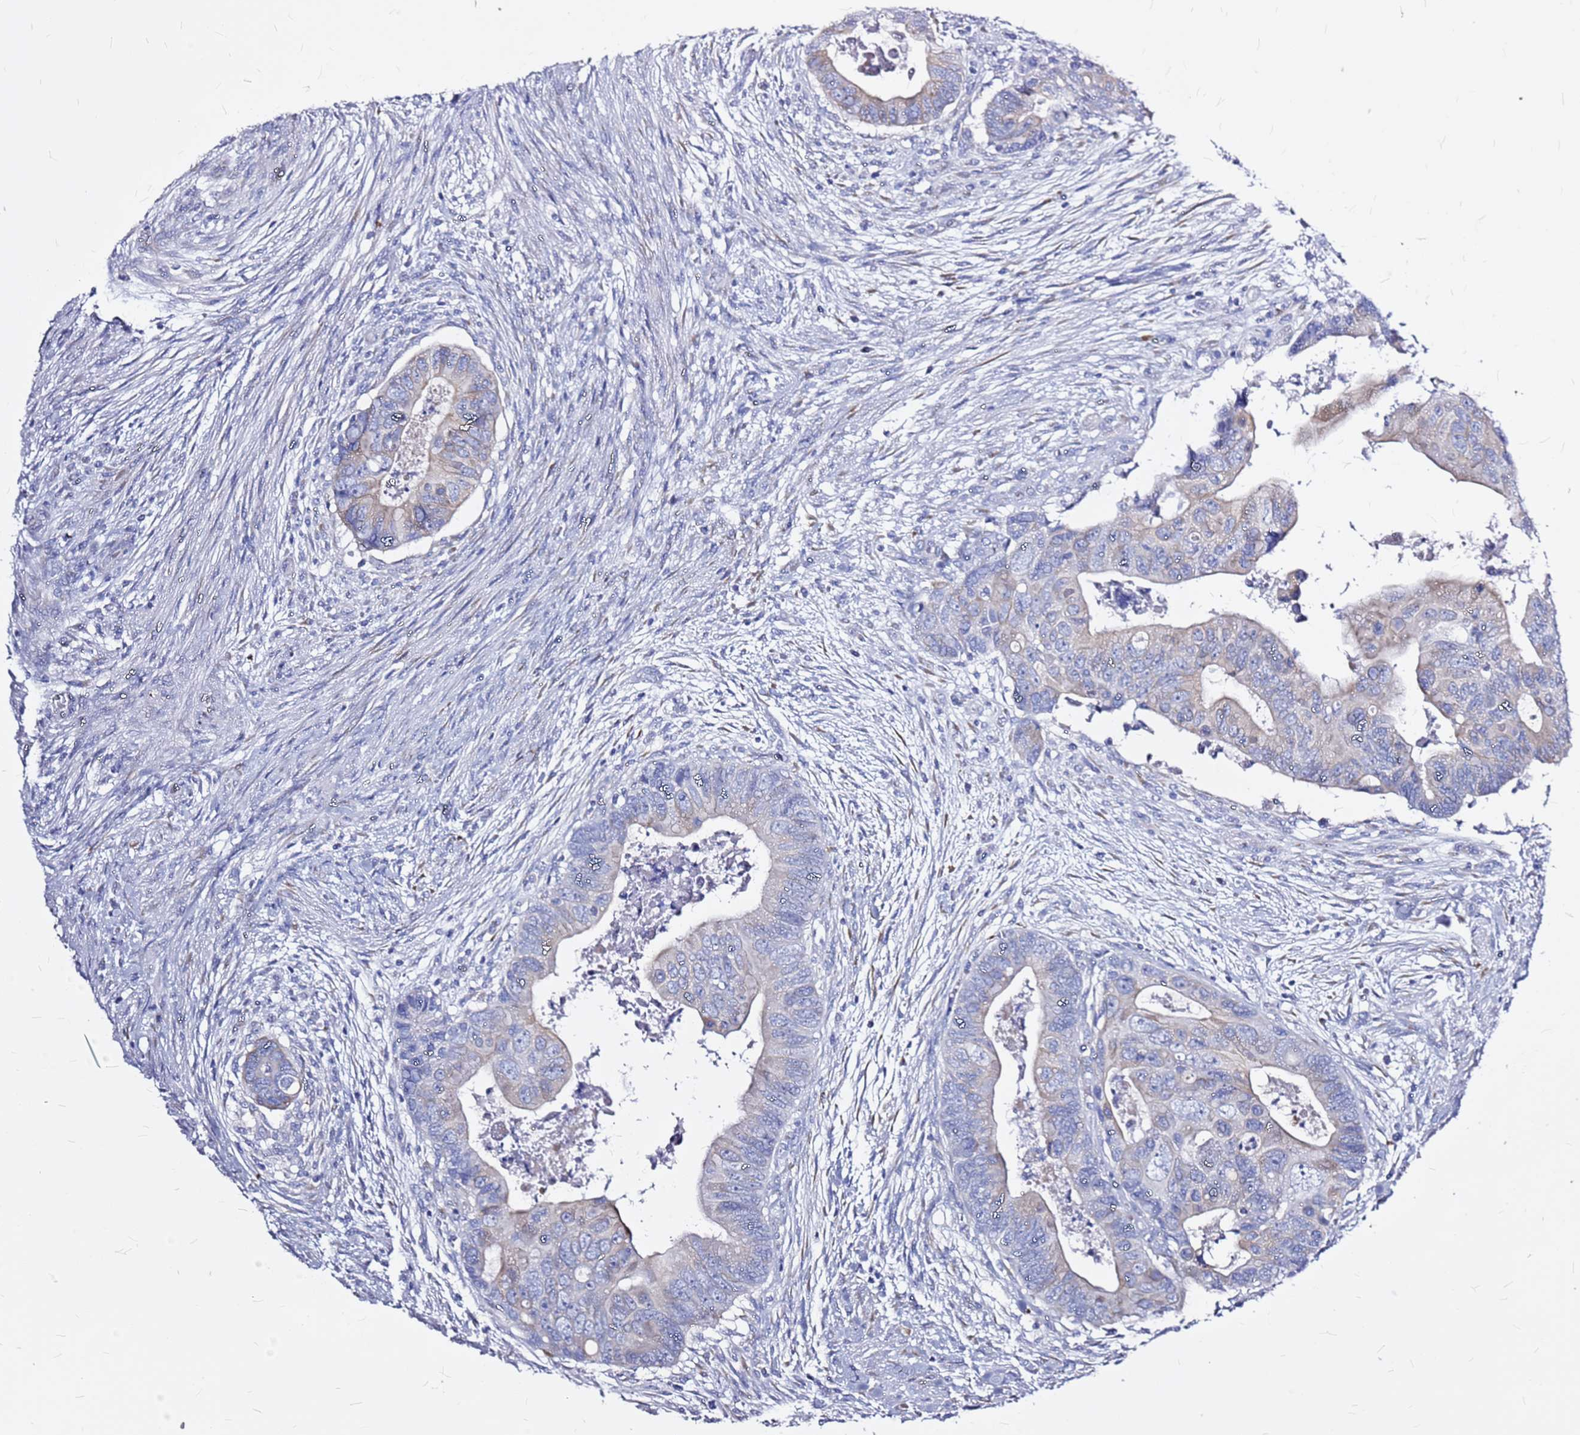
{"staining": {"intensity": "negative", "quantity": "none", "location": "none"}, "tissue": "colorectal cancer", "cell_type": "Tumor cells", "image_type": "cancer", "snomed": [{"axis": "morphology", "description": "Adenocarcinoma, NOS"}, {"axis": "topography", "description": "Rectum"}], "caption": "Adenocarcinoma (colorectal) was stained to show a protein in brown. There is no significant positivity in tumor cells.", "gene": "CASD1", "patient": {"sex": "female", "age": 78}}